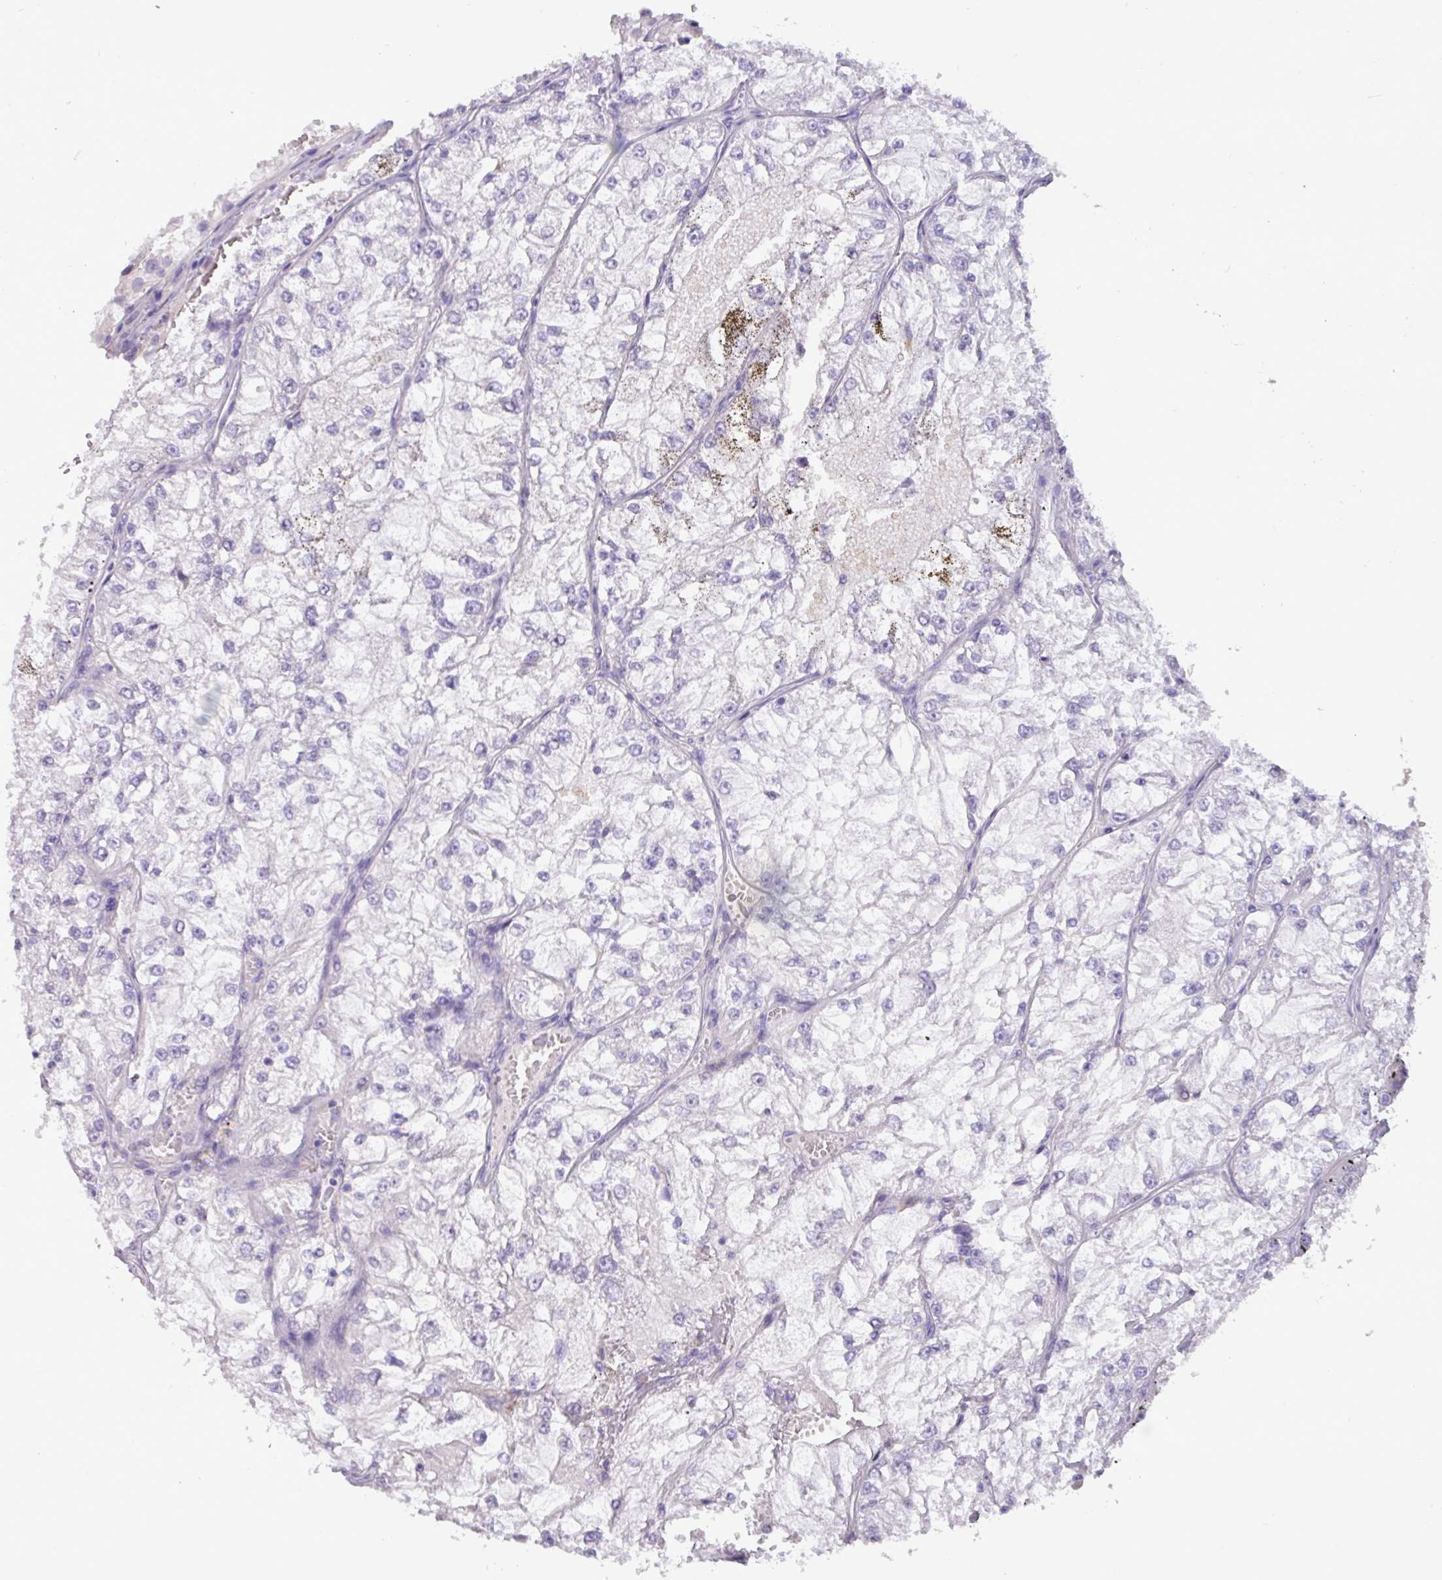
{"staining": {"intensity": "negative", "quantity": "none", "location": "none"}, "tissue": "liver cancer", "cell_type": "Tumor cells", "image_type": "cancer", "snomed": [{"axis": "morphology", "description": "Normal tissue, NOS"}, {"axis": "morphology", "description": "Cholangiocarcinoma"}, {"axis": "topography", "description": "Liver"}, {"axis": "topography", "description": "Peripheral nerve tissue"}], "caption": "An image of human liver cancer is negative for staining in tumor cells.", "gene": "EPCAM", "patient": {"sex": "female", "age": 73}}